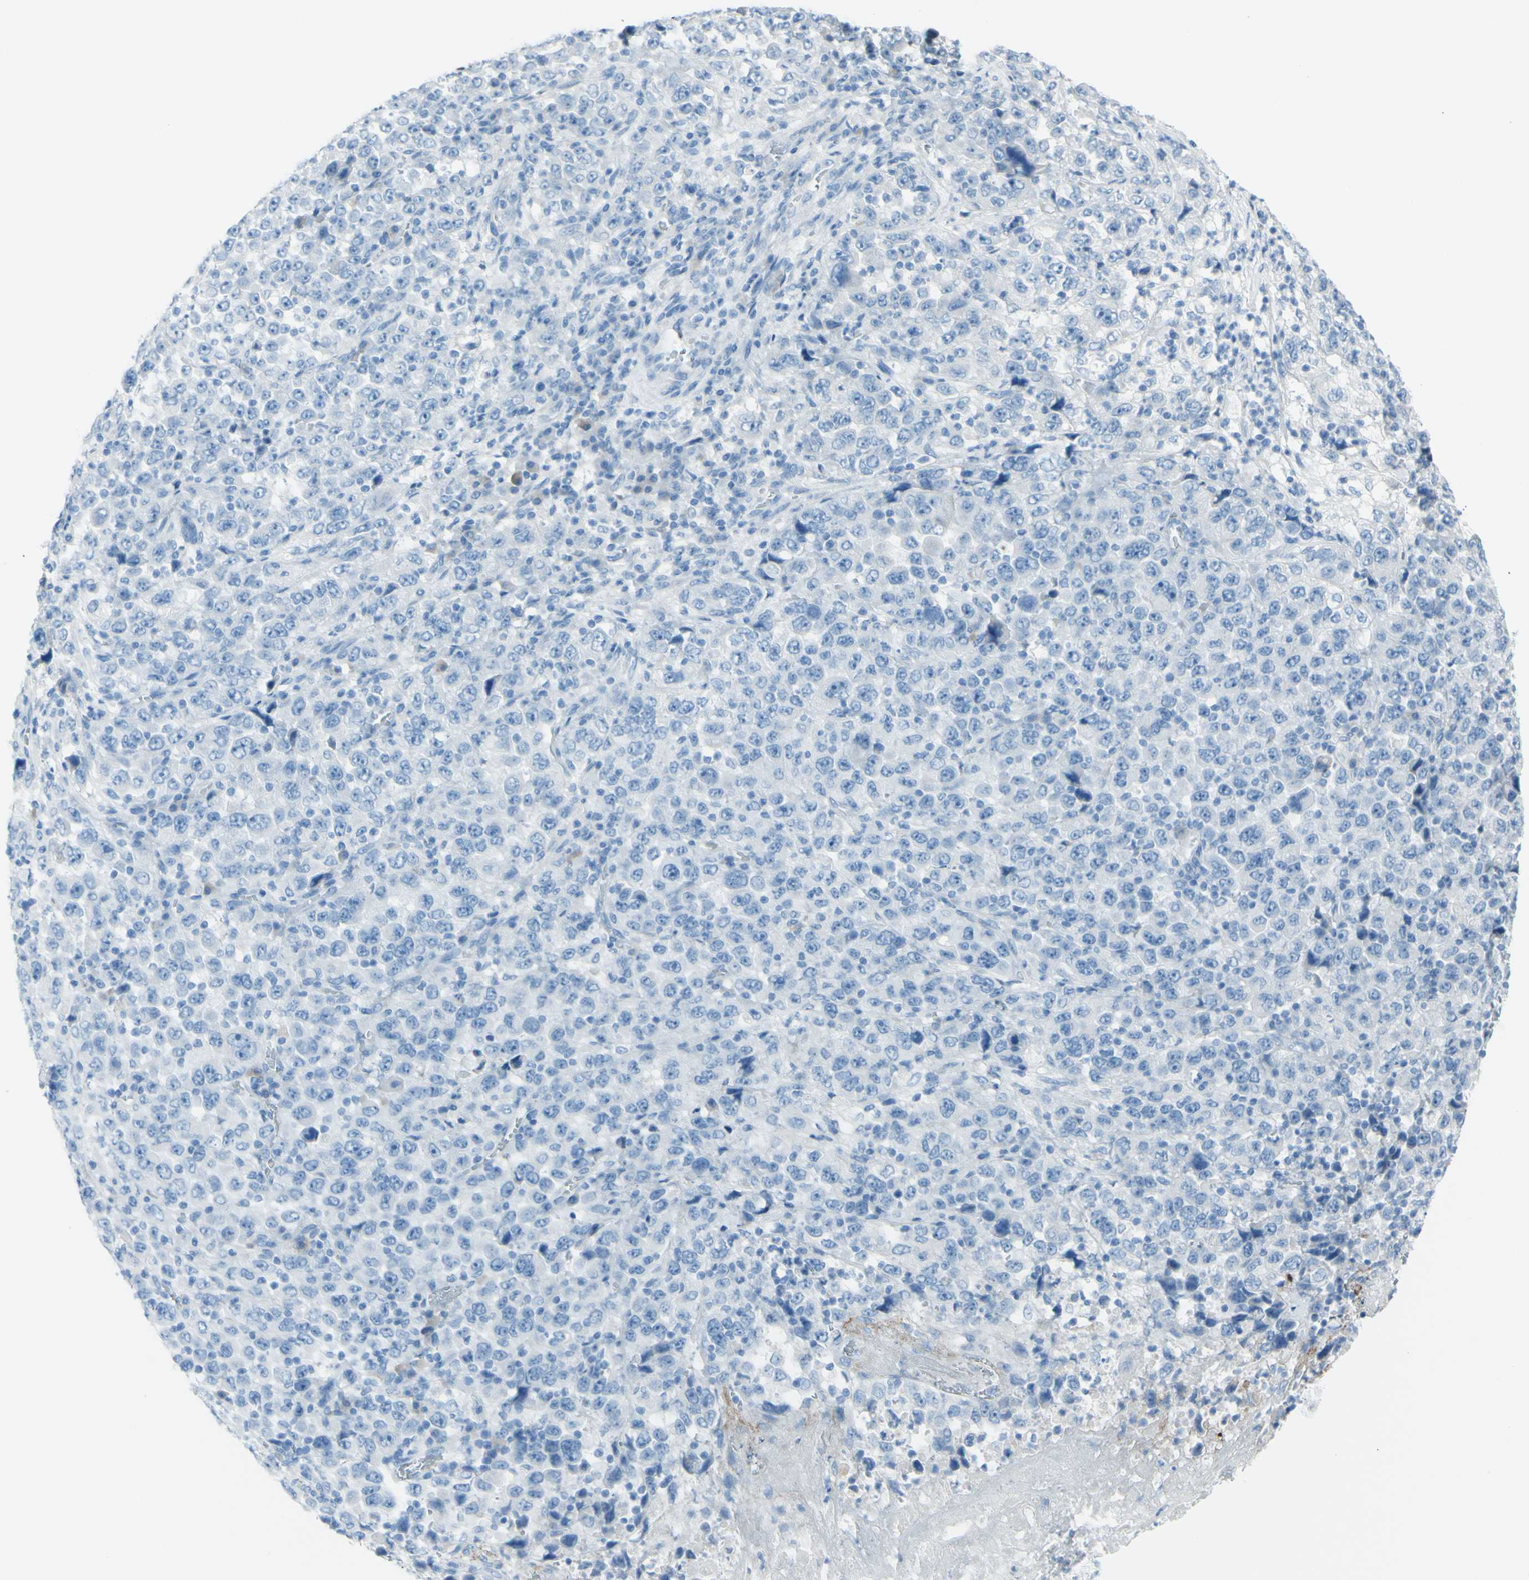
{"staining": {"intensity": "negative", "quantity": "none", "location": "none"}, "tissue": "stomach cancer", "cell_type": "Tumor cells", "image_type": "cancer", "snomed": [{"axis": "morphology", "description": "Normal tissue, NOS"}, {"axis": "morphology", "description": "Adenocarcinoma, NOS"}, {"axis": "topography", "description": "Stomach, upper"}, {"axis": "topography", "description": "Stomach"}], "caption": "This is an immunohistochemistry micrograph of stomach cancer (adenocarcinoma). There is no staining in tumor cells.", "gene": "TFPI2", "patient": {"sex": "male", "age": 59}}